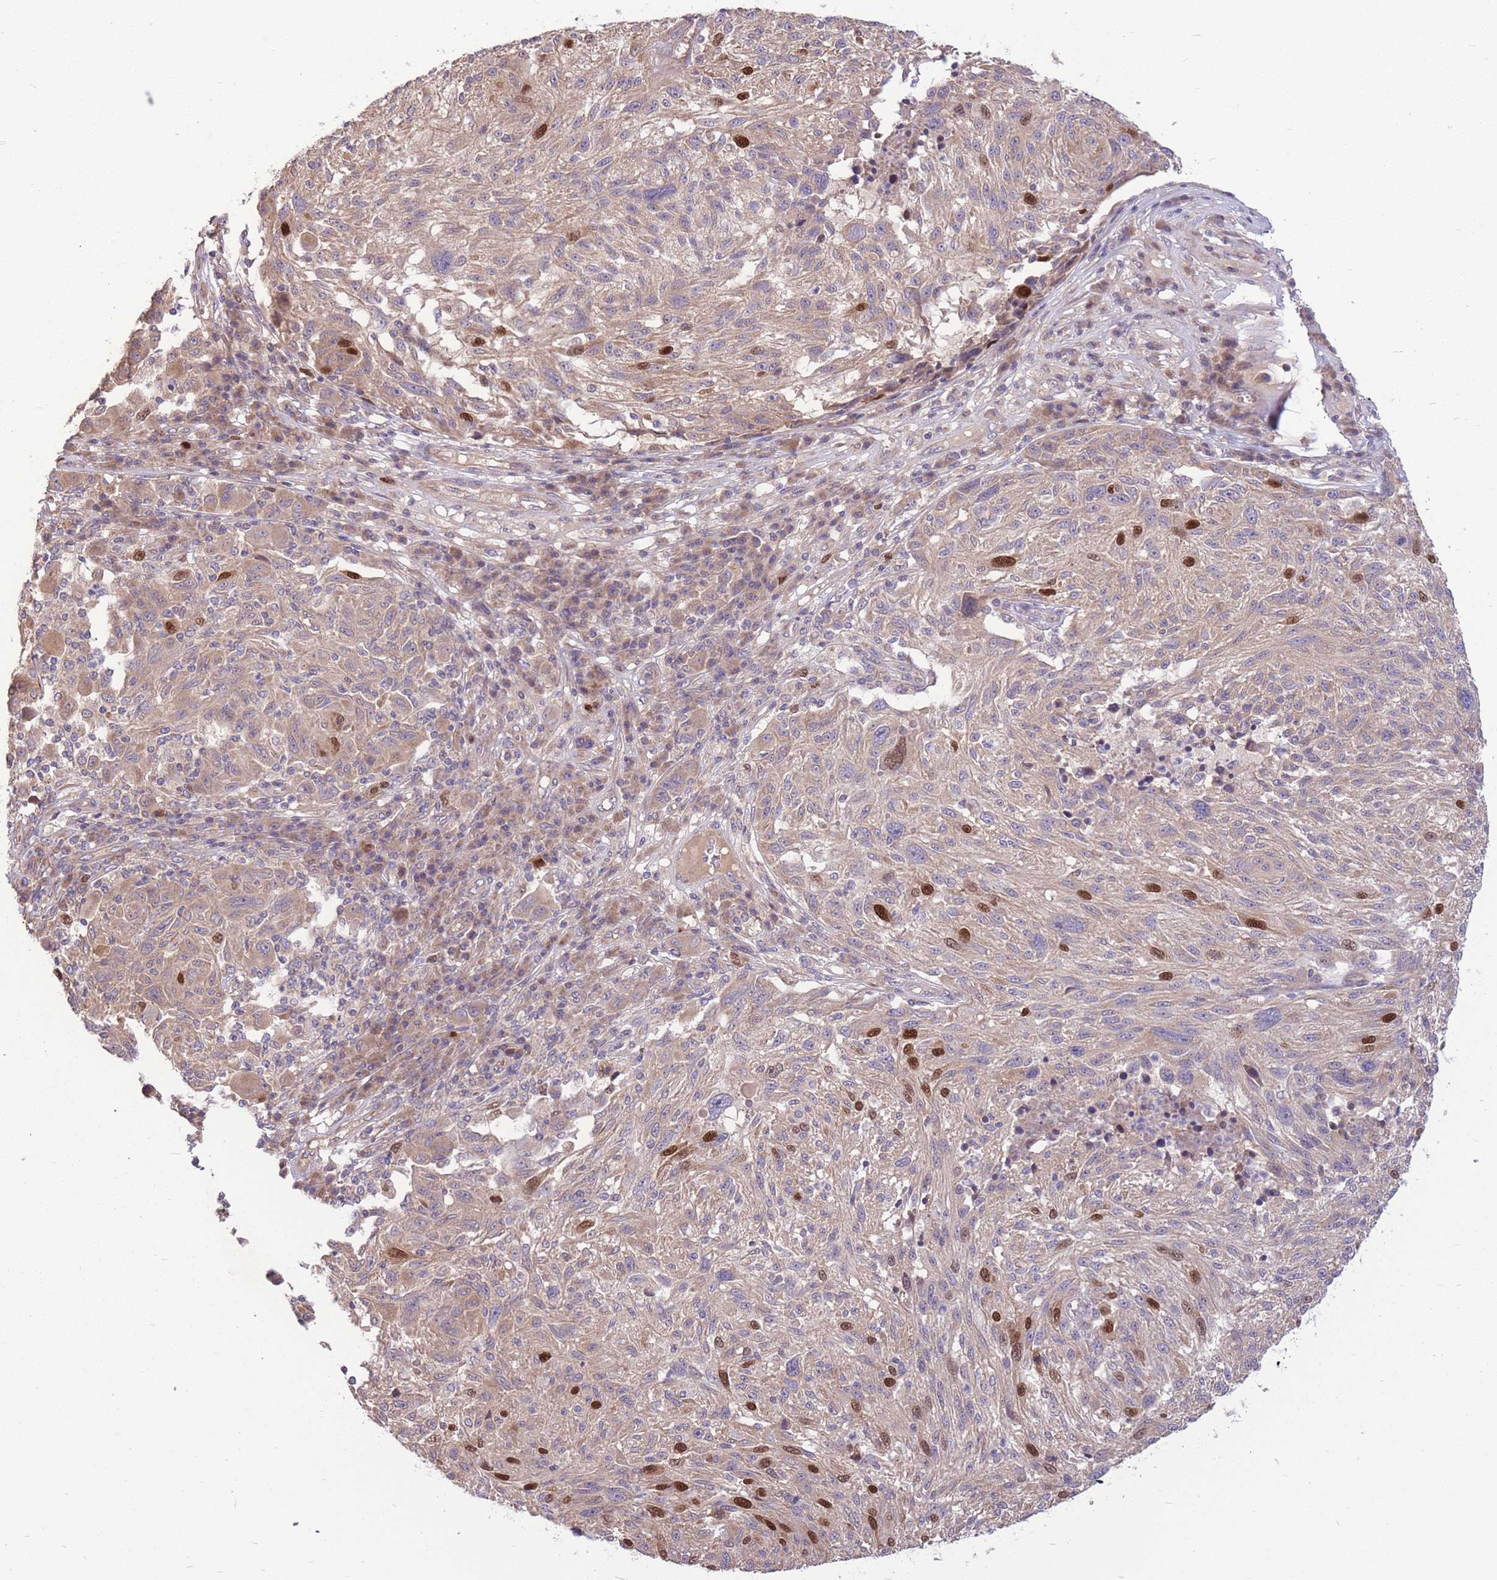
{"staining": {"intensity": "strong", "quantity": "<25%", "location": "nuclear"}, "tissue": "melanoma", "cell_type": "Tumor cells", "image_type": "cancer", "snomed": [{"axis": "morphology", "description": "Malignant melanoma, NOS"}, {"axis": "topography", "description": "Skin"}], "caption": "Strong nuclear expression for a protein is appreciated in approximately <25% of tumor cells of melanoma using immunohistochemistry (IHC).", "gene": "GMNN", "patient": {"sex": "male", "age": 53}}